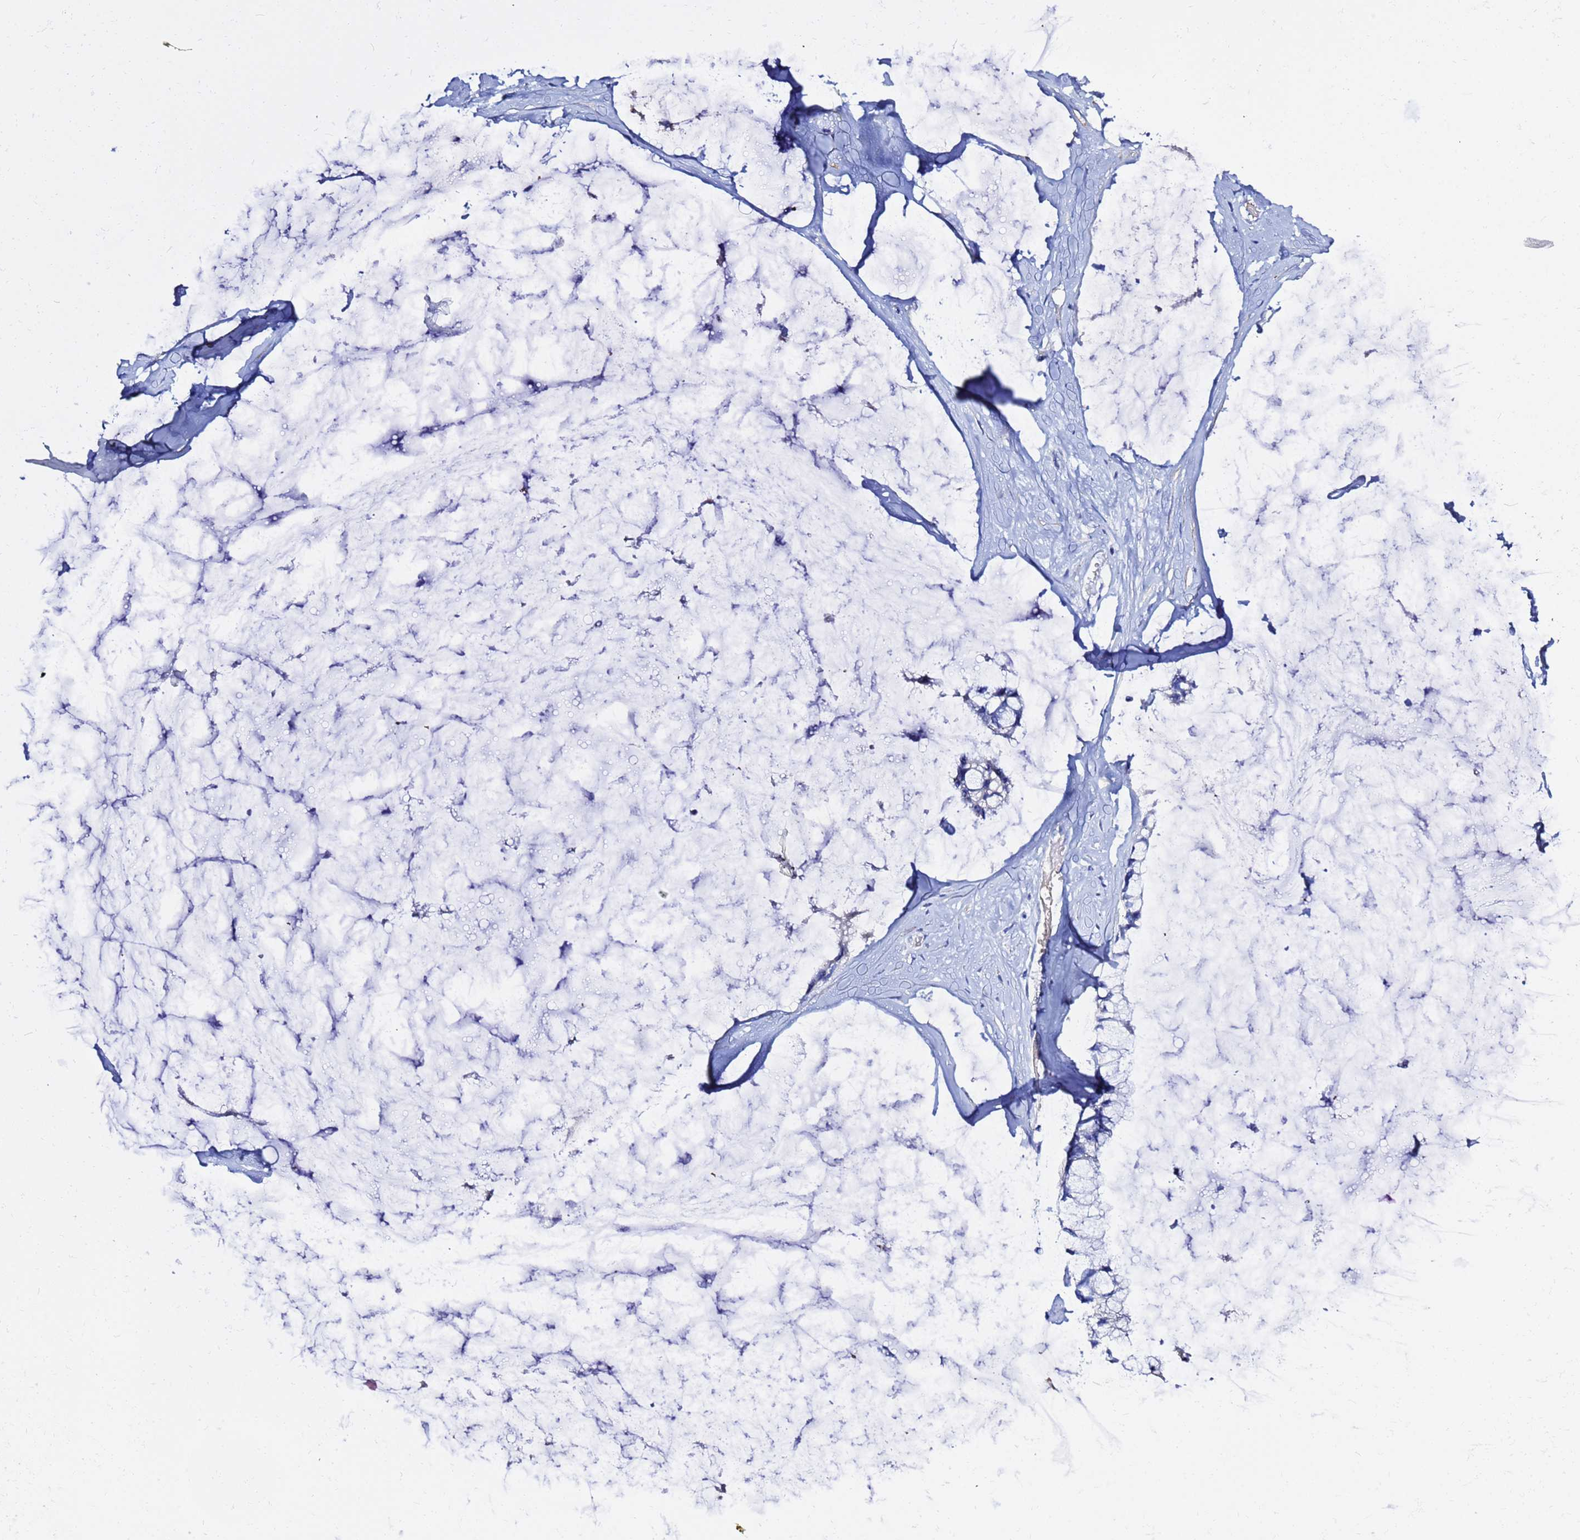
{"staining": {"intensity": "negative", "quantity": "none", "location": "none"}, "tissue": "ovarian cancer", "cell_type": "Tumor cells", "image_type": "cancer", "snomed": [{"axis": "morphology", "description": "Cystadenocarcinoma, mucinous, NOS"}, {"axis": "topography", "description": "Ovary"}], "caption": "Ovarian cancer (mucinous cystadenocarcinoma) was stained to show a protein in brown. There is no significant positivity in tumor cells. The staining is performed using DAB (3,3'-diaminobenzidine) brown chromogen with nuclei counter-stained in using hematoxylin.", "gene": "USP18", "patient": {"sex": "female", "age": 39}}